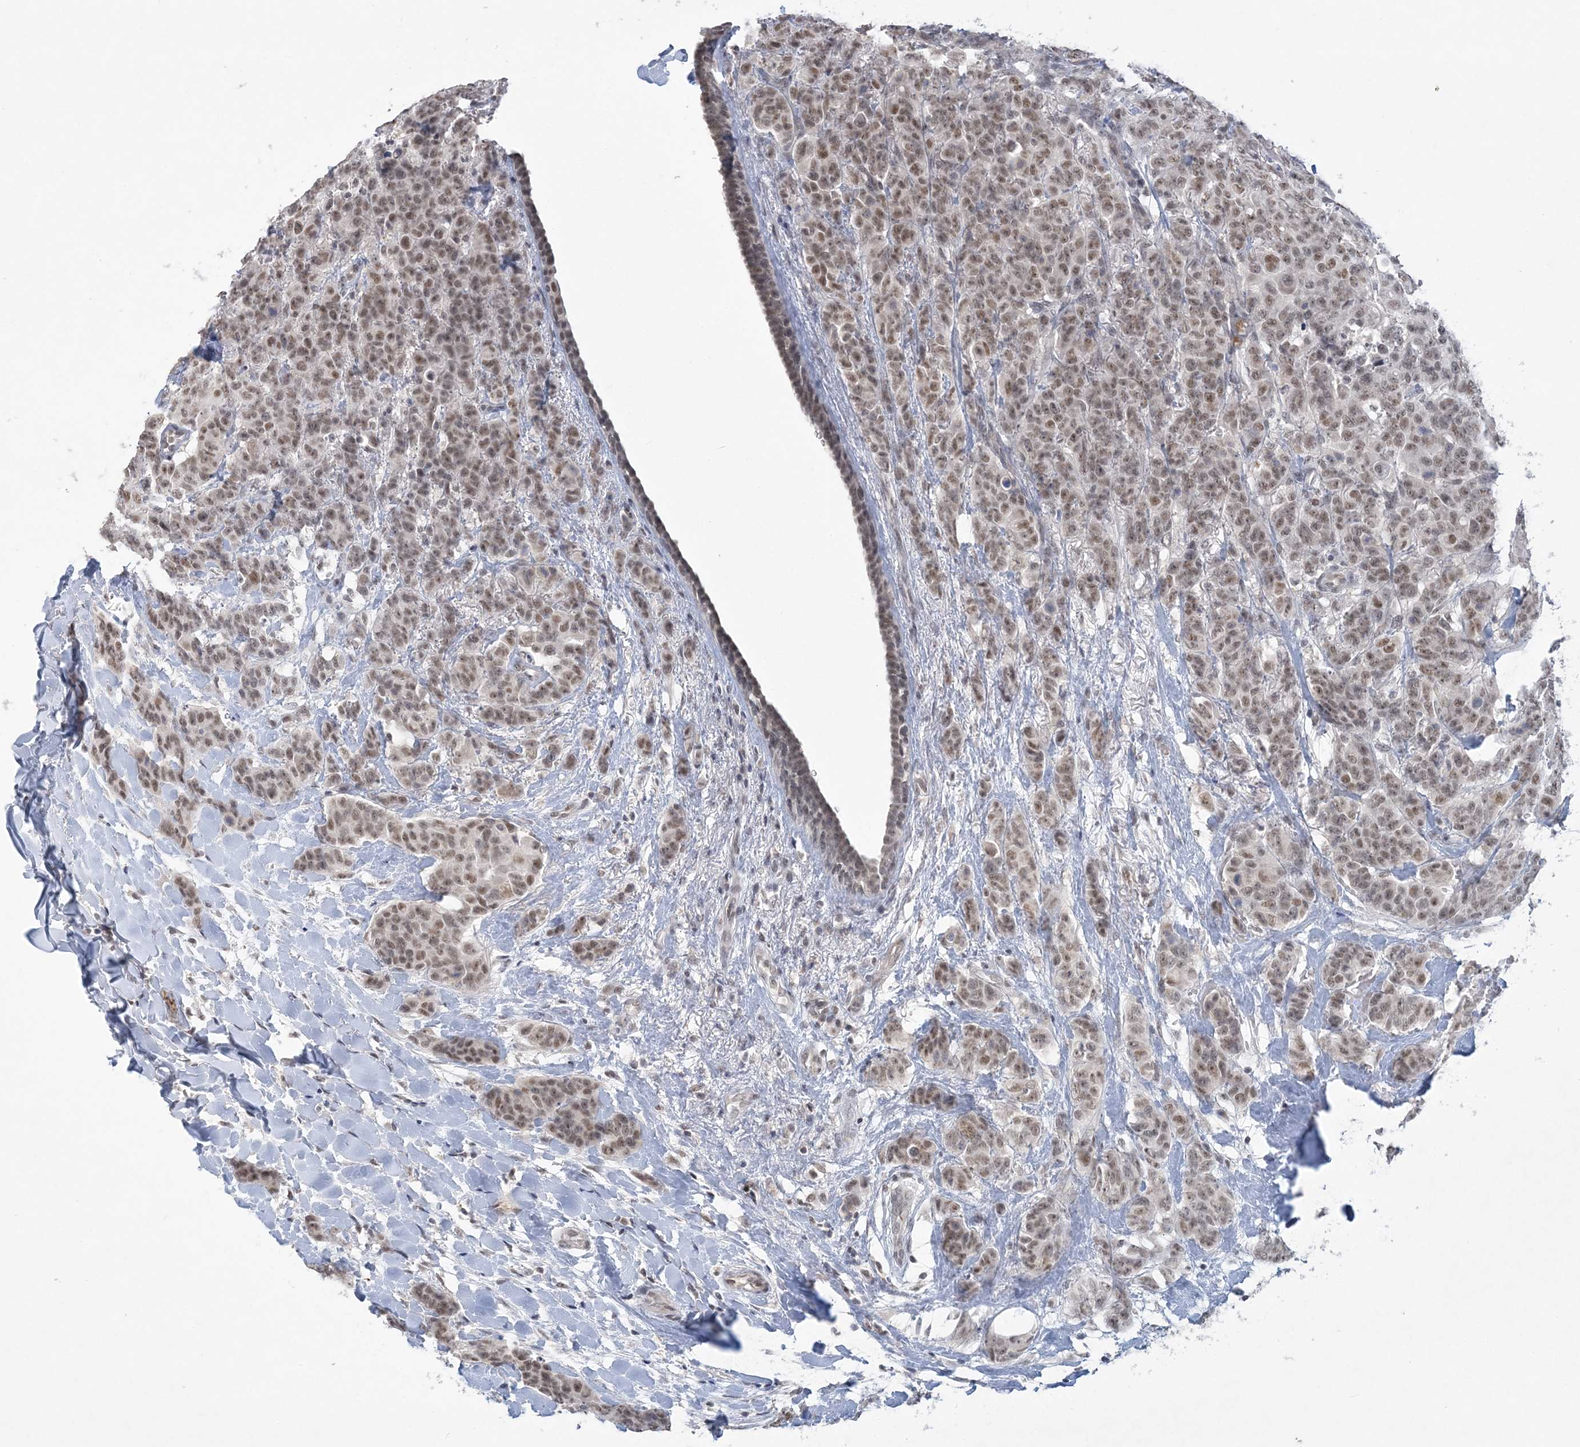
{"staining": {"intensity": "moderate", "quantity": ">75%", "location": "nuclear"}, "tissue": "breast cancer", "cell_type": "Tumor cells", "image_type": "cancer", "snomed": [{"axis": "morphology", "description": "Duct carcinoma"}, {"axis": "topography", "description": "Breast"}], "caption": "High-magnification brightfield microscopy of breast infiltrating ductal carcinoma stained with DAB (3,3'-diaminobenzidine) (brown) and counterstained with hematoxylin (blue). tumor cells exhibit moderate nuclear expression is seen in about>75% of cells. The staining was performed using DAB to visualize the protein expression in brown, while the nuclei were stained in blue with hematoxylin (Magnification: 20x).", "gene": "KMT2D", "patient": {"sex": "female", "age": 40}}